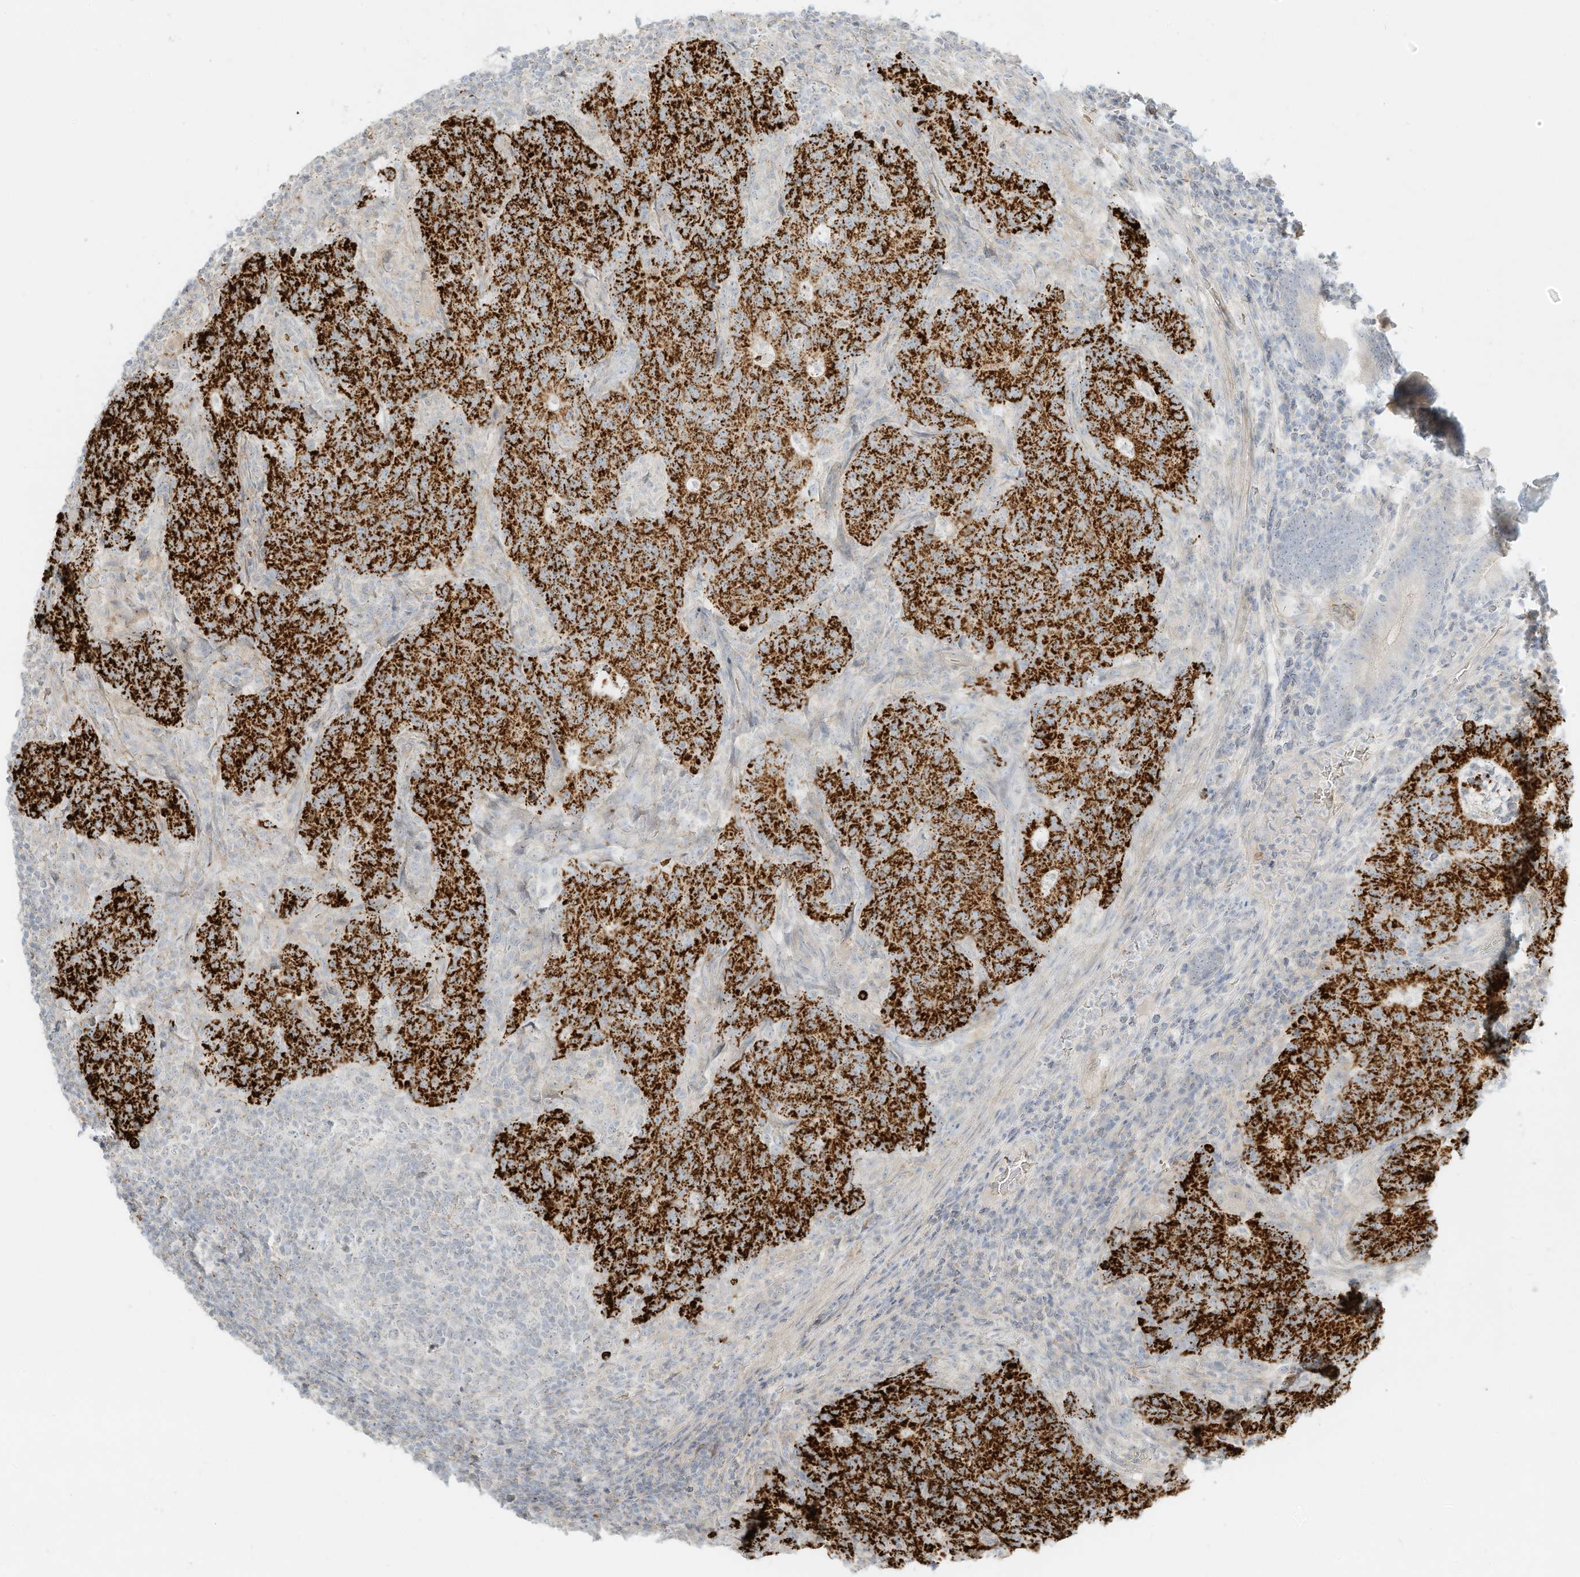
{"staining": {"intensity": "strong", "quantity": ">75%", "location": "cytoplasmic/membranous"}, "tissue": "colorectal cancer", "cell_type": "Tumor cells", "image_type": "cancer", "snomed": [{"axis": "morphology", "description": "Normal tissue, NOS"}, {"axis": "morphology", "description": "Adenocarcinoma, NOS"}, {"axis": "topography", "description": "Colon"}], "caption": "Colorectal adenocarcinoma was stained to show a protein in brown. There is high levels of strong cytoplasmic/membranous positivity in about >75% of tumor cells.", "gene": "OFD1", "patient": {"sex": "female", "age": 75}}